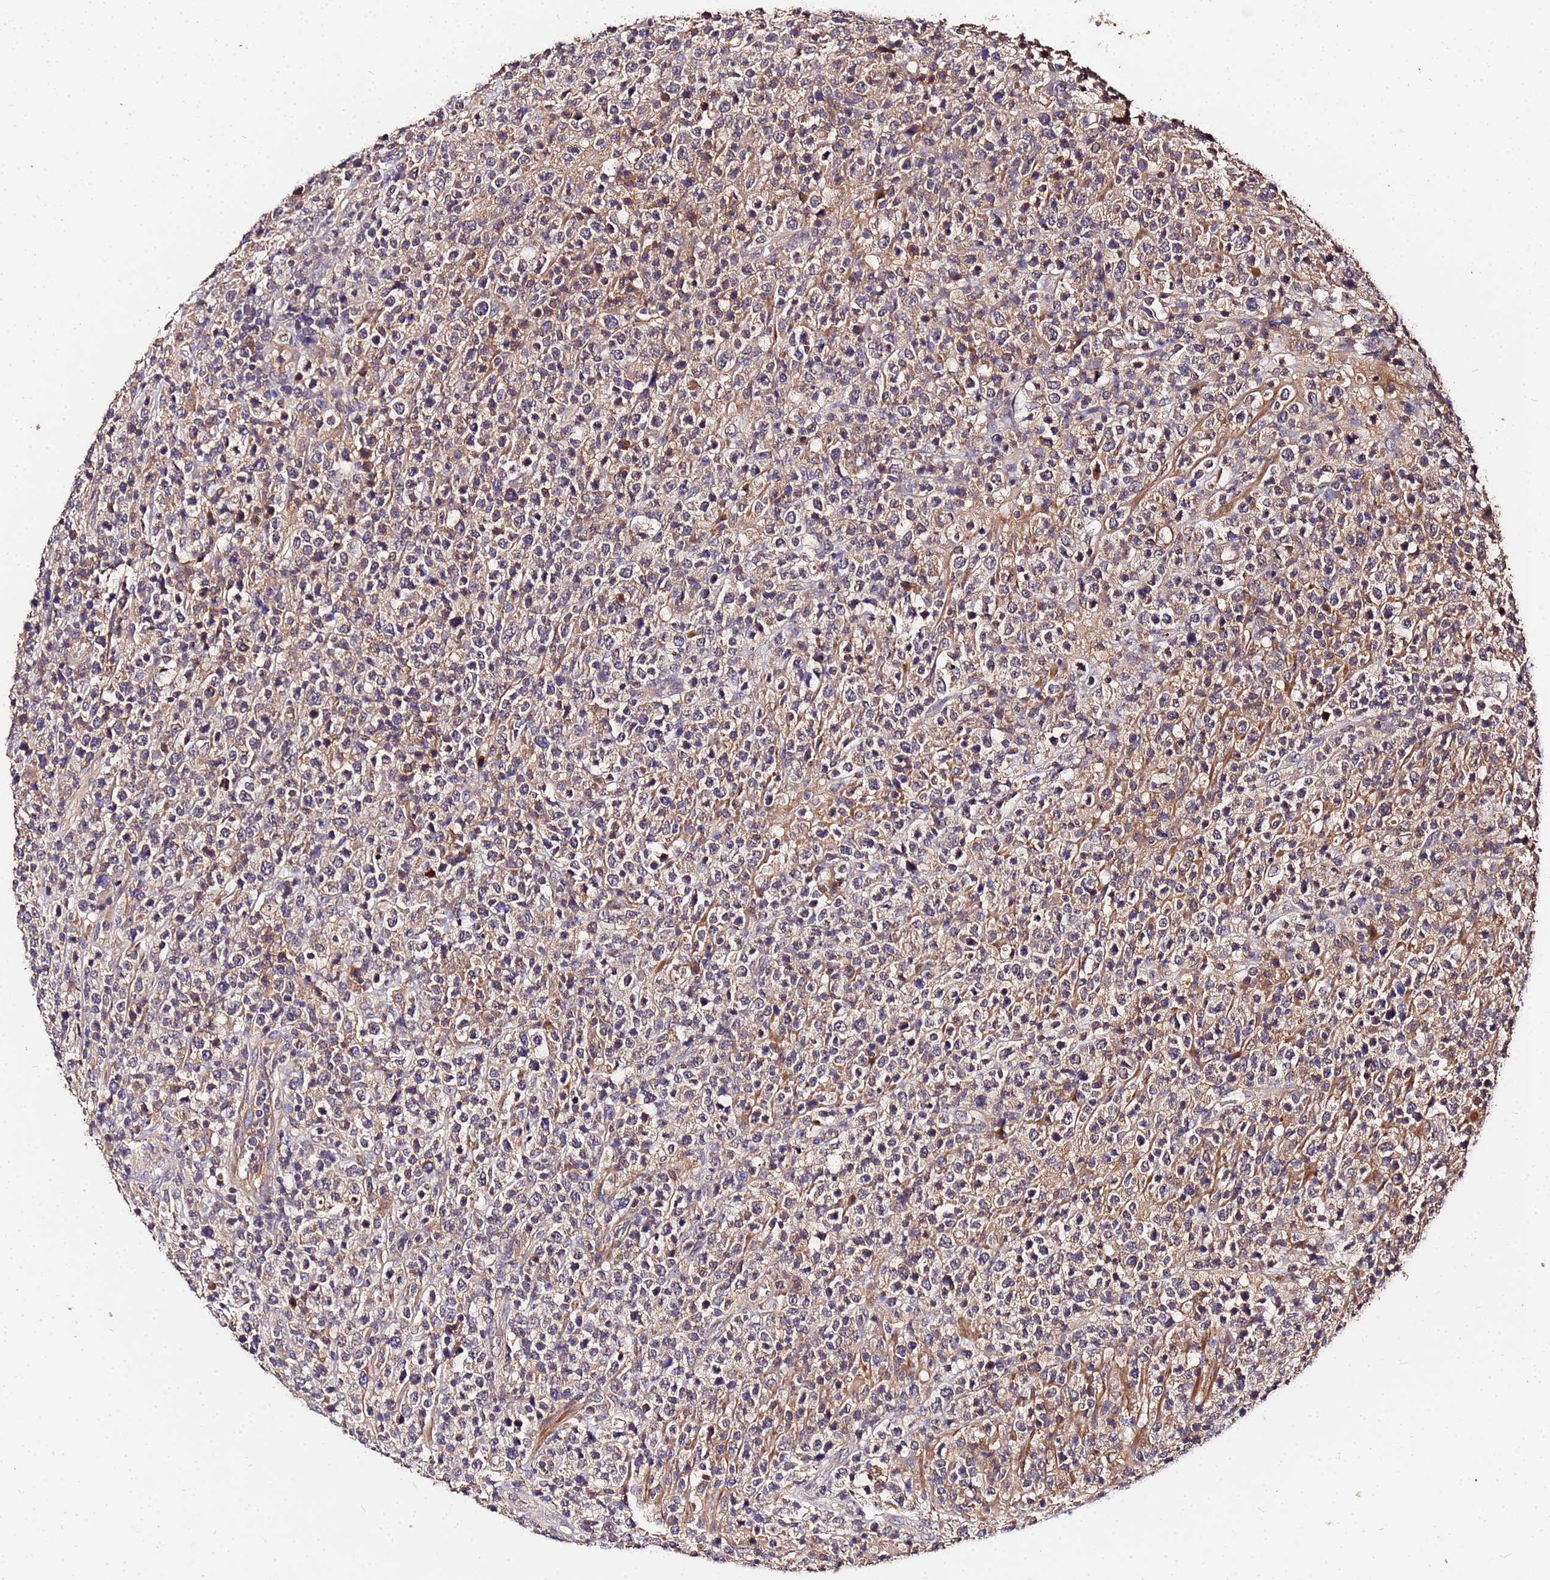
{"staining": {"intensity": "weak", "quantity": ">75%", "location": "cytoplasmic/membranous"}, "tissue": "lymphoma", "cell_type": "Tumor cells", "image_type": "cancer", "snomed": [{"axis": "morphology", "description": "Malignant lymphoma, non-Hodgkin's type, High grade"}, {"axis": "topography", "description": "Colon"}], "caption": "High-magnification brightfield microscopy of lymphoma stained with DAB (brown) and counterstained with hematoxylin (blue). tumor cells exhibit weak cytoplasmic/membranous staining is appreciated in about>75% of cells.", "gene": "MTERF1", "patient": {"sex": "female", "age": 53}}